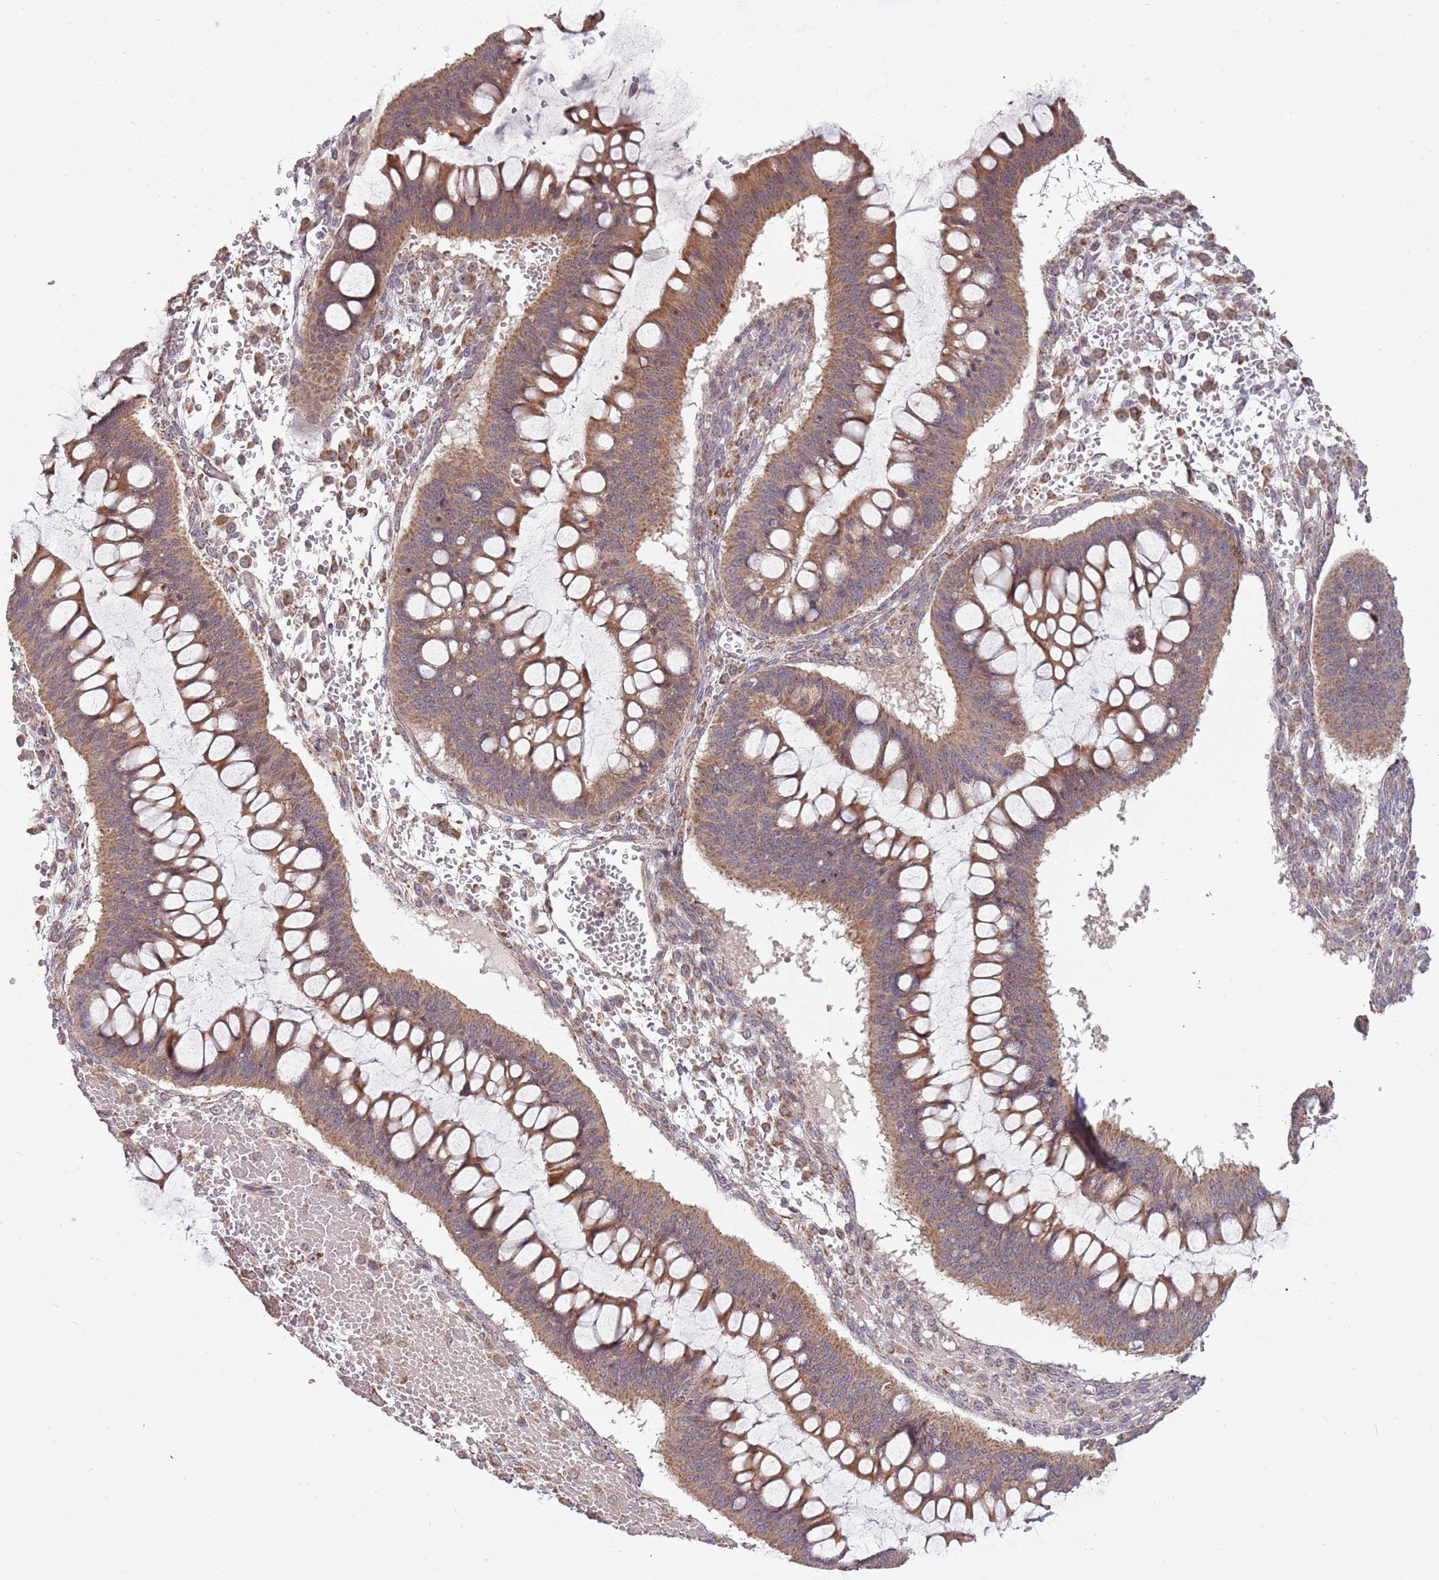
{"staining": {"intensity": "moderate", "quantity": "25%-75%", "location": "cytoplasmic/membranous"}, "tissue": "ovarian cancer", "cell_type": "Tumor cells", "image_type": "cancer", "snomed": [{"axis": "morphology", "description": "Cystadenocarcinoma, mucinous, NOS"}, {"axis": "topography", "description": "Ovary"}], "caption": "Protein positivity by immunohistochemistry (IHC) shows moderate cytoplasmic/membranous positivity in approximately 25%-75% of tumor cells in ovarian mucinous cystadenocarcinoma.", "gene": "RNF181", "patient": {"sex": "female", "age": 73}}